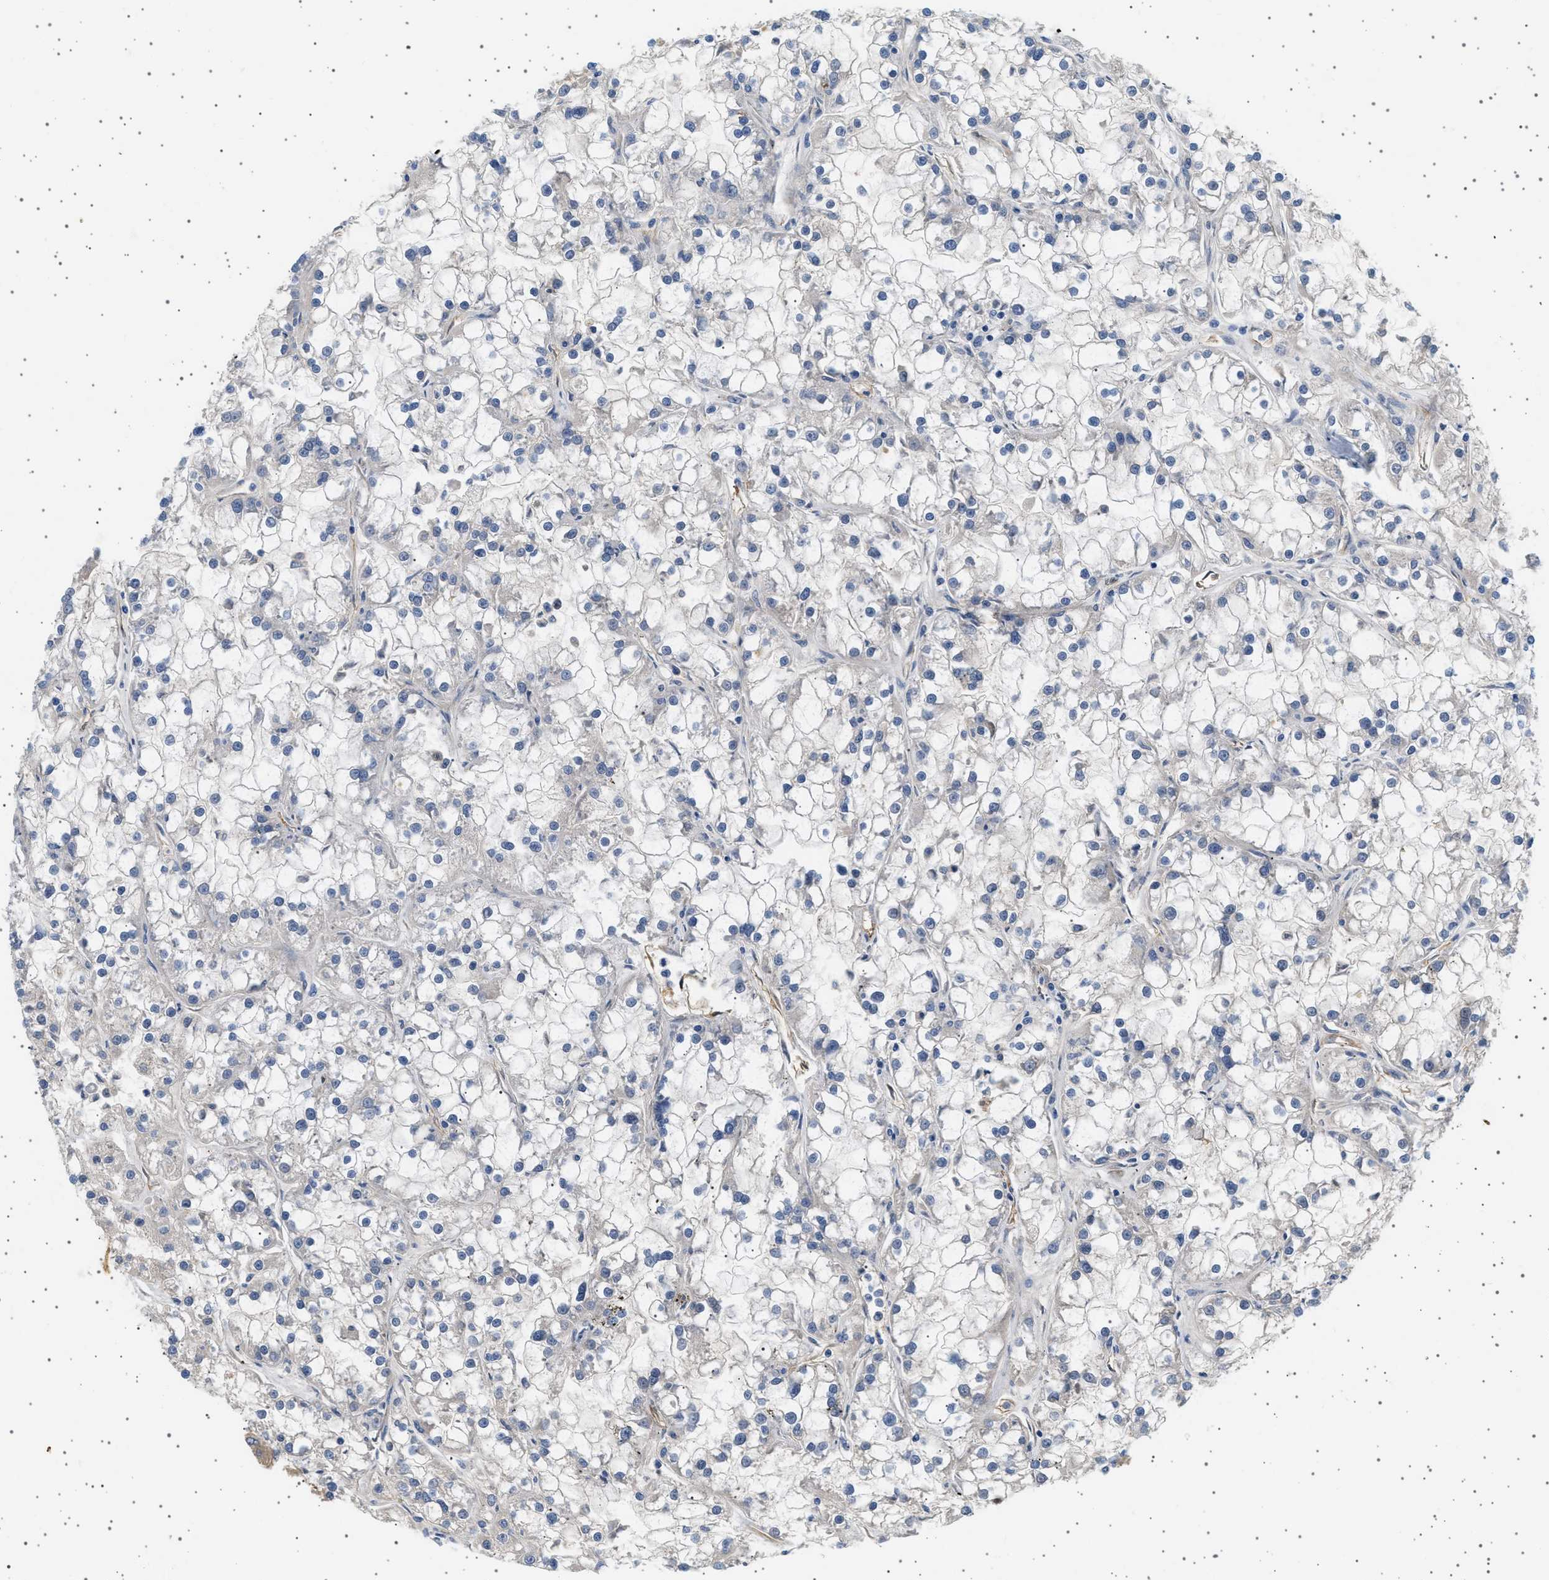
{"staining": {"intensity": "negative", "quantity": "none", "location": "none"}, "tissue": "renal cancer", "cell_type": "Tumor cells", "image_type": "cancer", "snomed": [{"axis": "morphology", "description": "Adenocarcinoma, NOS"}, {"axis": "topography", "description": "Kidney"}], "caption": "There is no significant staining in tumor cells of renal adenocarcinoma.", "gene": "PLPP6", "patient": {"sex": "female", "age": 52}}